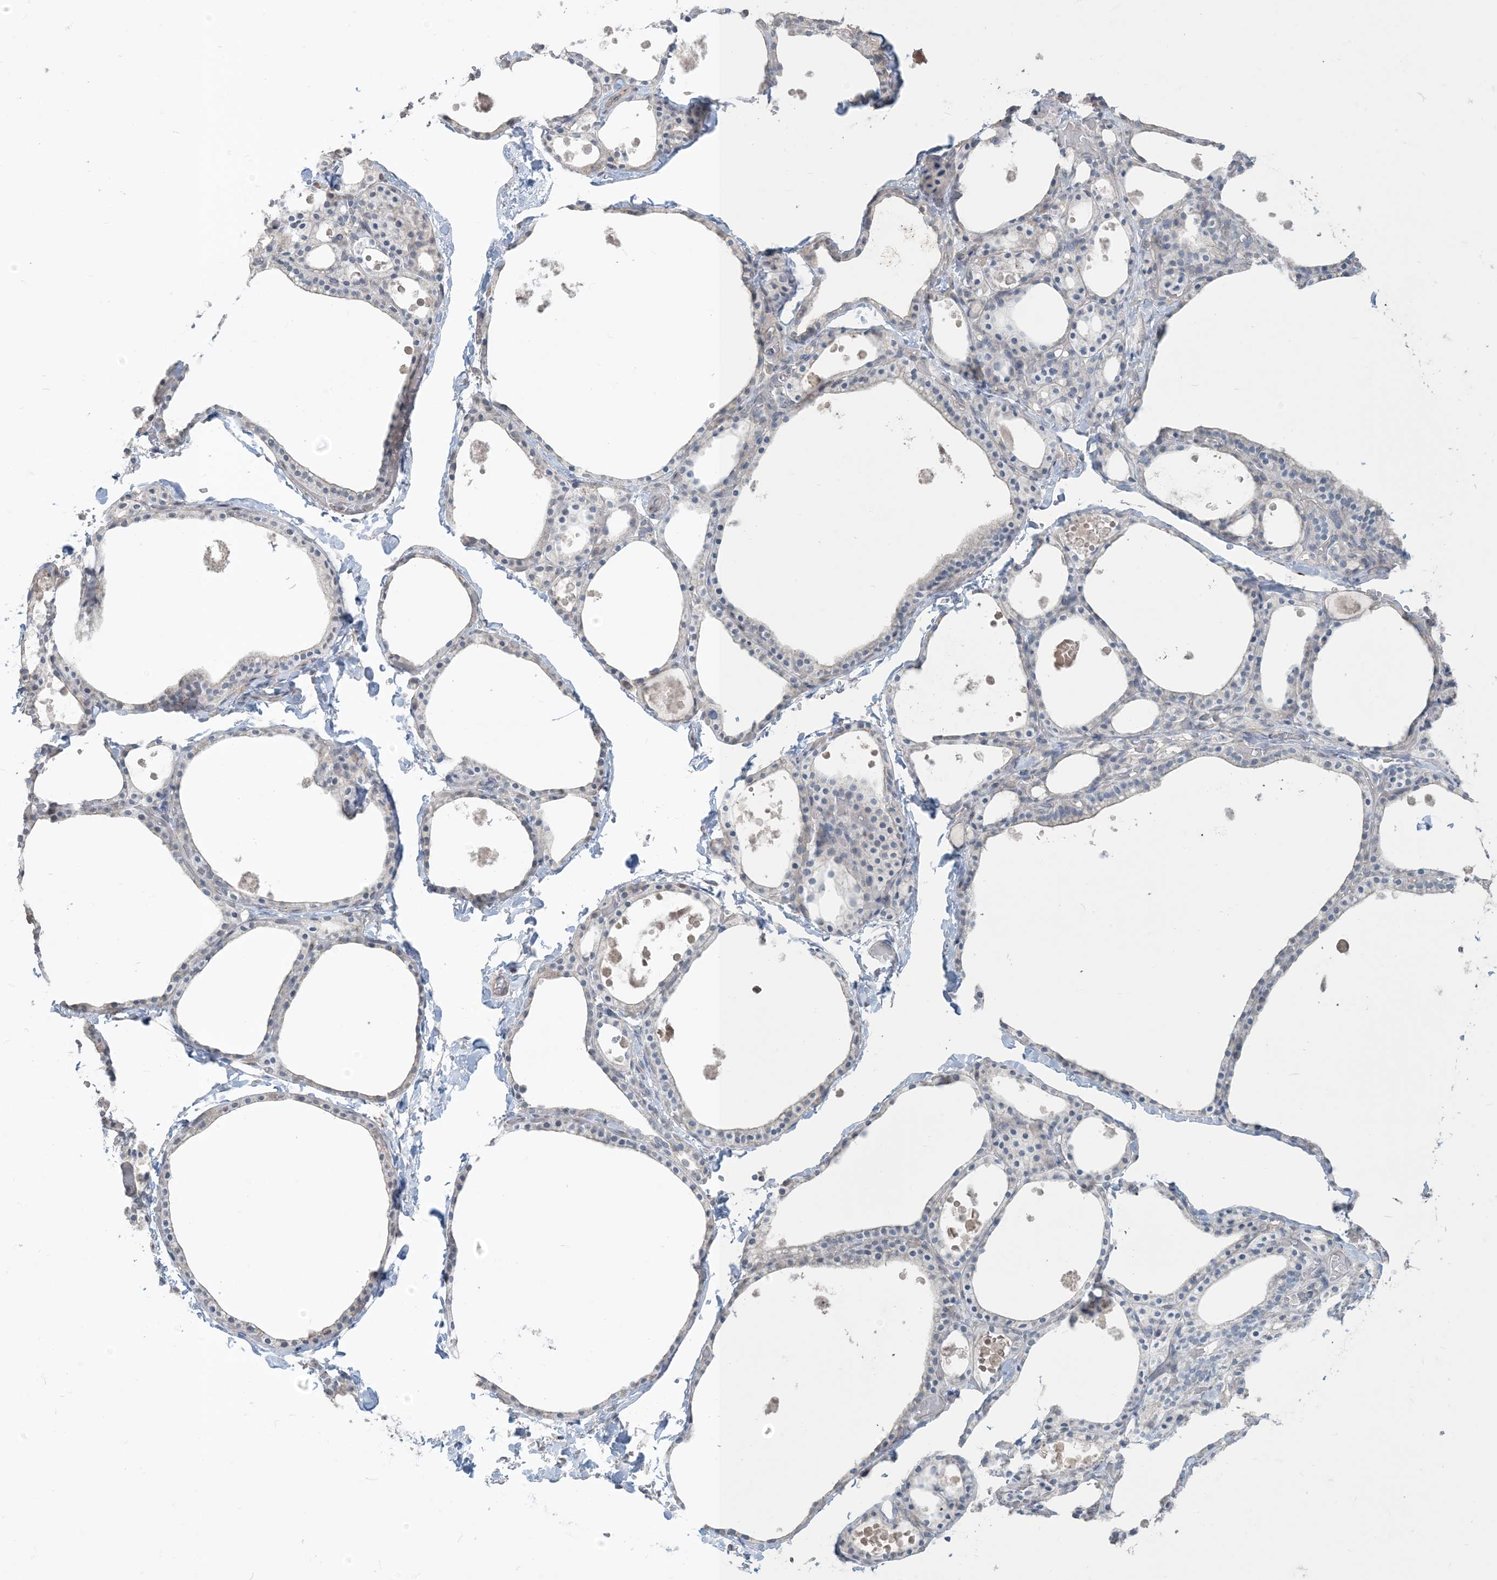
{"staining": {"intensity": "negative", "quantity": "none", "location": "none"}, "tissue": "thyroid gland", "cell_type": "Glandular cells", "image_type": "normal", "snomed": [{"axis": "morphology", "description": "Normal tissue, NOS"}, {"axis": "topography", "description": "Thyroid gland"}], "caption": "Thyroid gland stained for a protein using immunohistochemistry displays no staining glandular cells.", "gene": "NPHS2", "patient": {"sex": "male", "age": 56}}